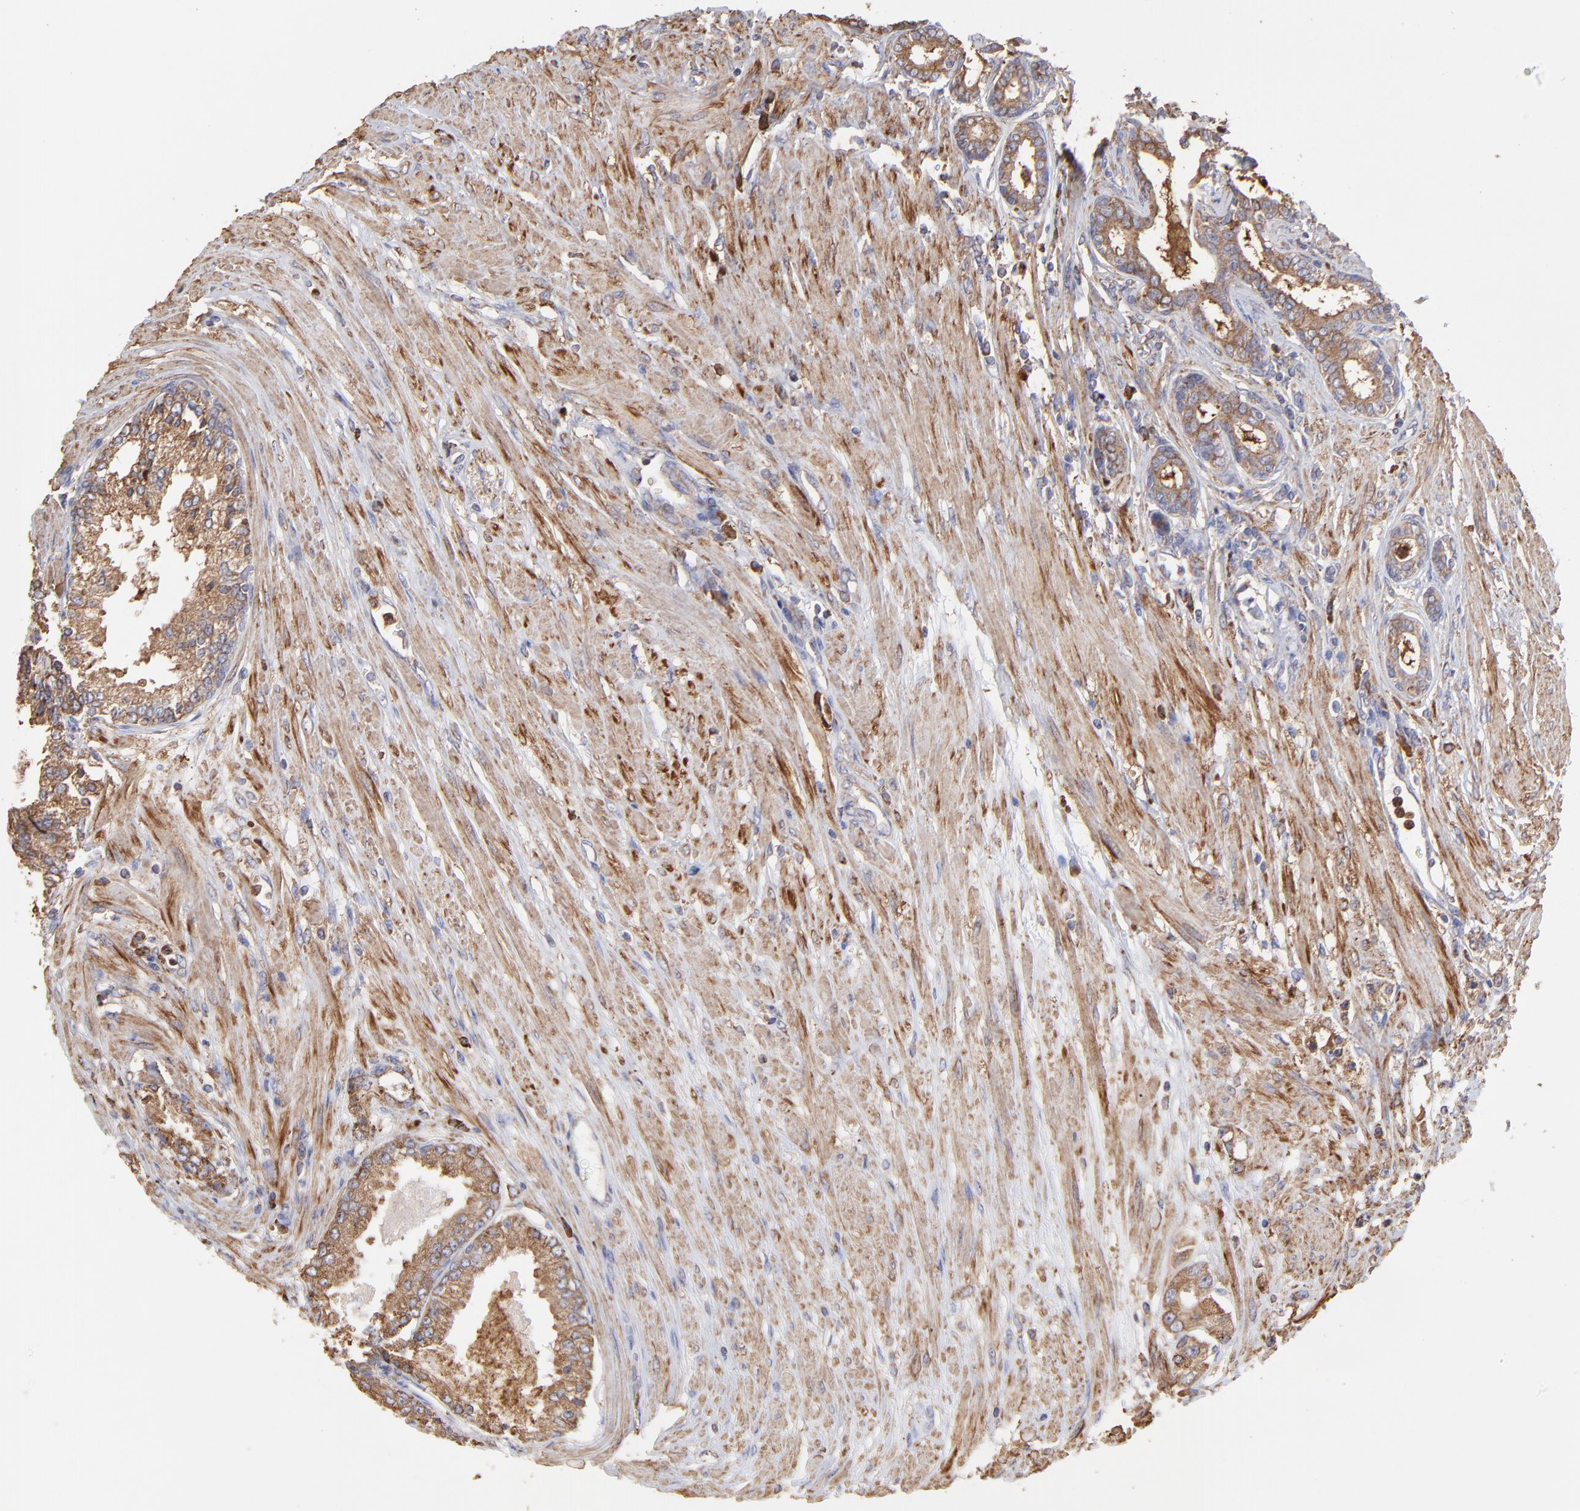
{"staining": {"intensity": "moderate", "quantity": ">75%", "location": "cytoplasmic/membranous"}, "tissue": "prostate cancer", "cell_type": "Tumor cells", "image_type": "cancer", "snomed": [{"axis": "morphology", "description": "Adenocarcinoma, Medium grade"}, {"axis": "topography", "description": "Prostate"}], "caption": "Moderate cytoplasmic/membranous positivity for a protein is identified in approximately >75% of tumor cells of adenocarcinoma (medium-grade) (prostate) using IHC.", "gene": "PFKM", "patient": {"sex": "male", "age": 72}}